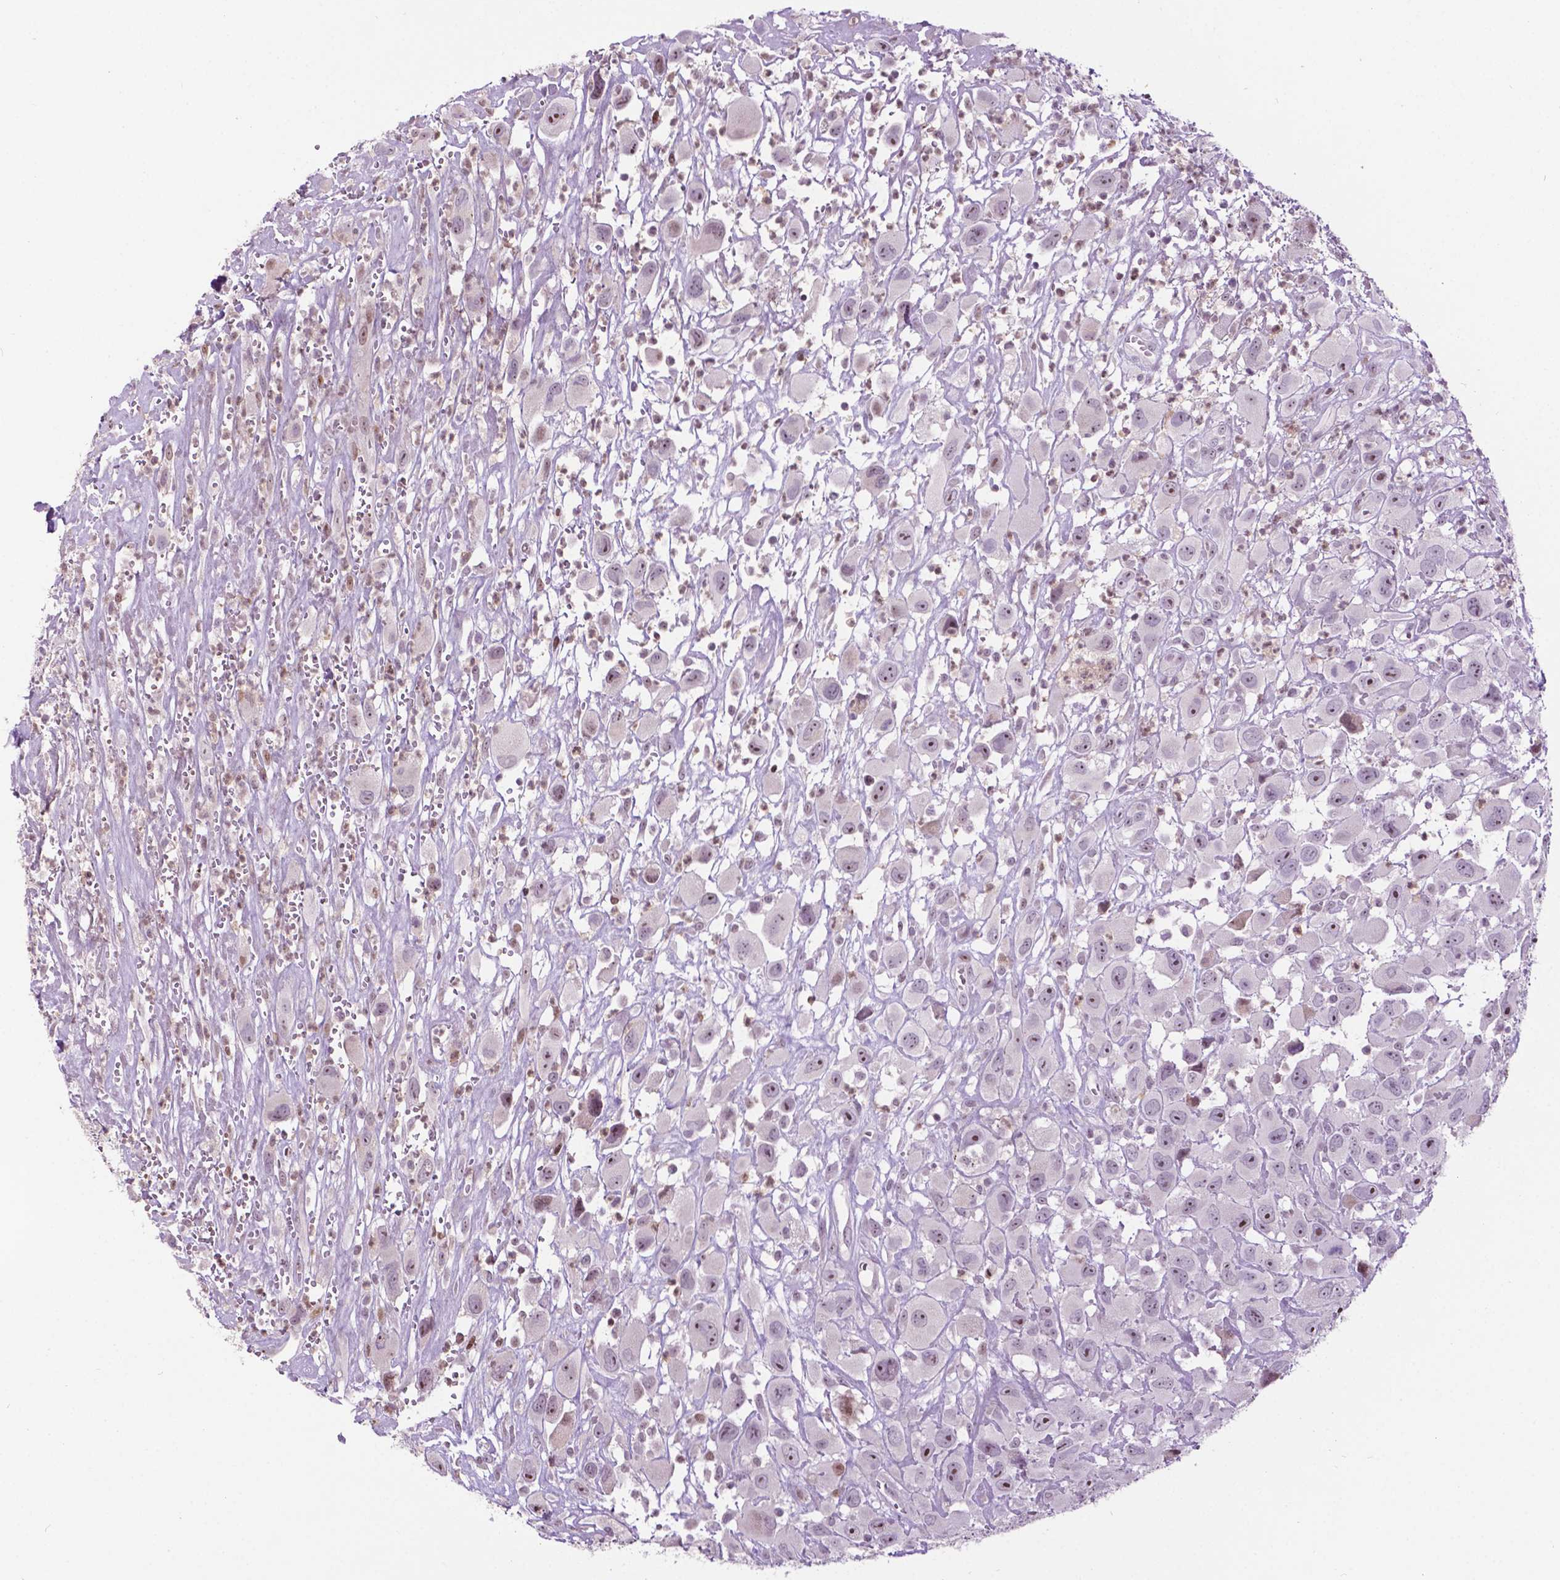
{"staining": {"intensity": "weak", "quantity": "<25%", "location": "nuclear"}, "tissue": "head and neck cancer", "cell_type": "Tumor cells", "image_type": "cancer", "snomed": [{"axis": "morphology", "description": "Squamous cell carcinoma, NOS"}, {"axis": "morphology", "description": "Squamous cell carcinoma, metastatic, NOS"}, {"axis": "topography", "description": "Oral tissue"}, {"axis": "topography", "description": "Head-Neck"}], "caption": "Immunohistochemistry image of neoplastic tissue: human squamous cell carcinoma (head and neck) stained with DAB reveals no significant protein staining in tumor cells.", "gene": "PTPN18", "patient": {"sex": "female", "age": 85}}